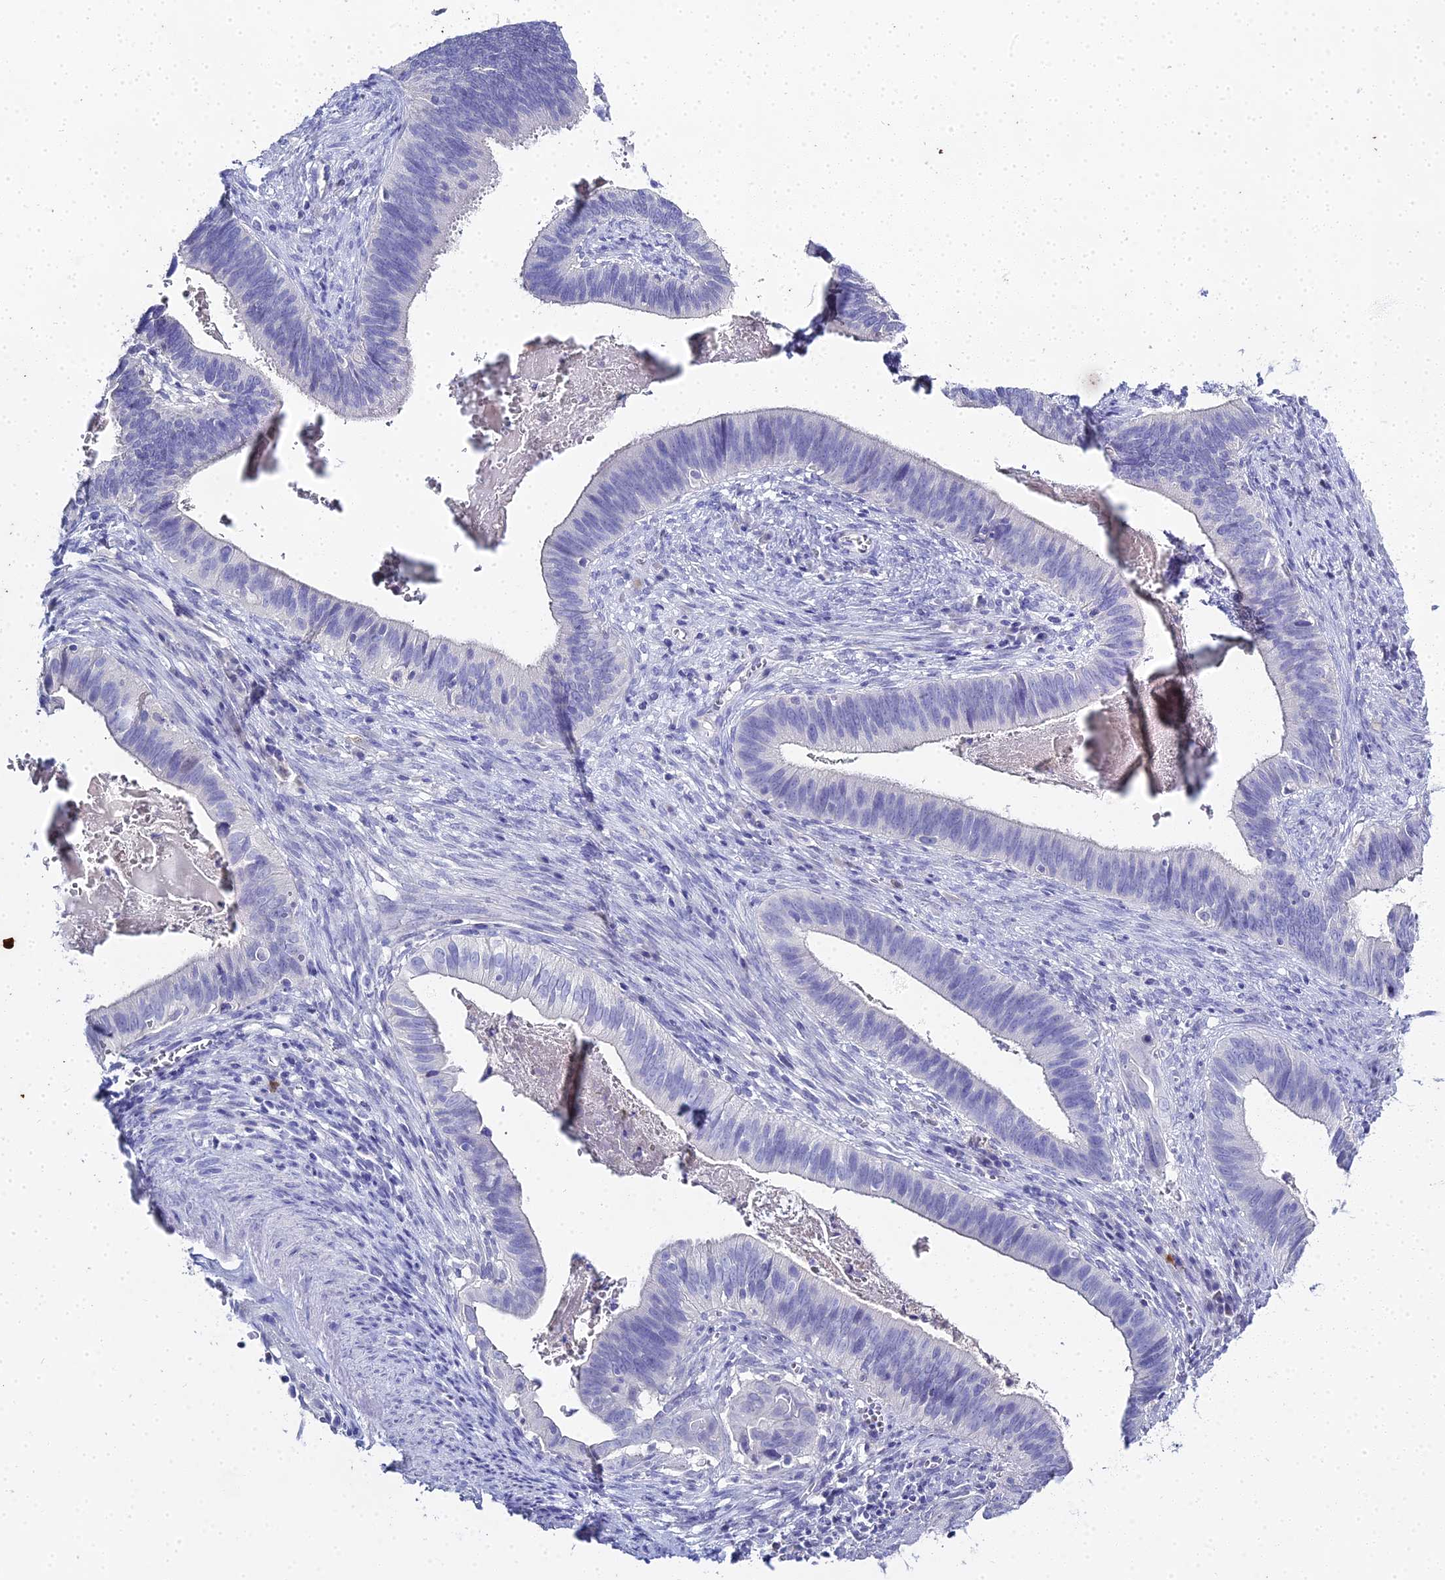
{"staining": {"intensity": "negative", "quantity": "none", "location": "none"}, "tissue": "cervical cancer", "cell_type": "Tumor cells", "image_type": "cancer", "snomed": [{"axis": "morphology", "description": "Adenocarcinoma, NOS"}, {"axis": "topography", "description": "Cervix"}], "caption": "This is an immunohistochemistry histopathology image of human cervical cancer. There is no staining in tumor cells.", "gene": "S100A7", "patient": {"sex": "female", "age": 42}}